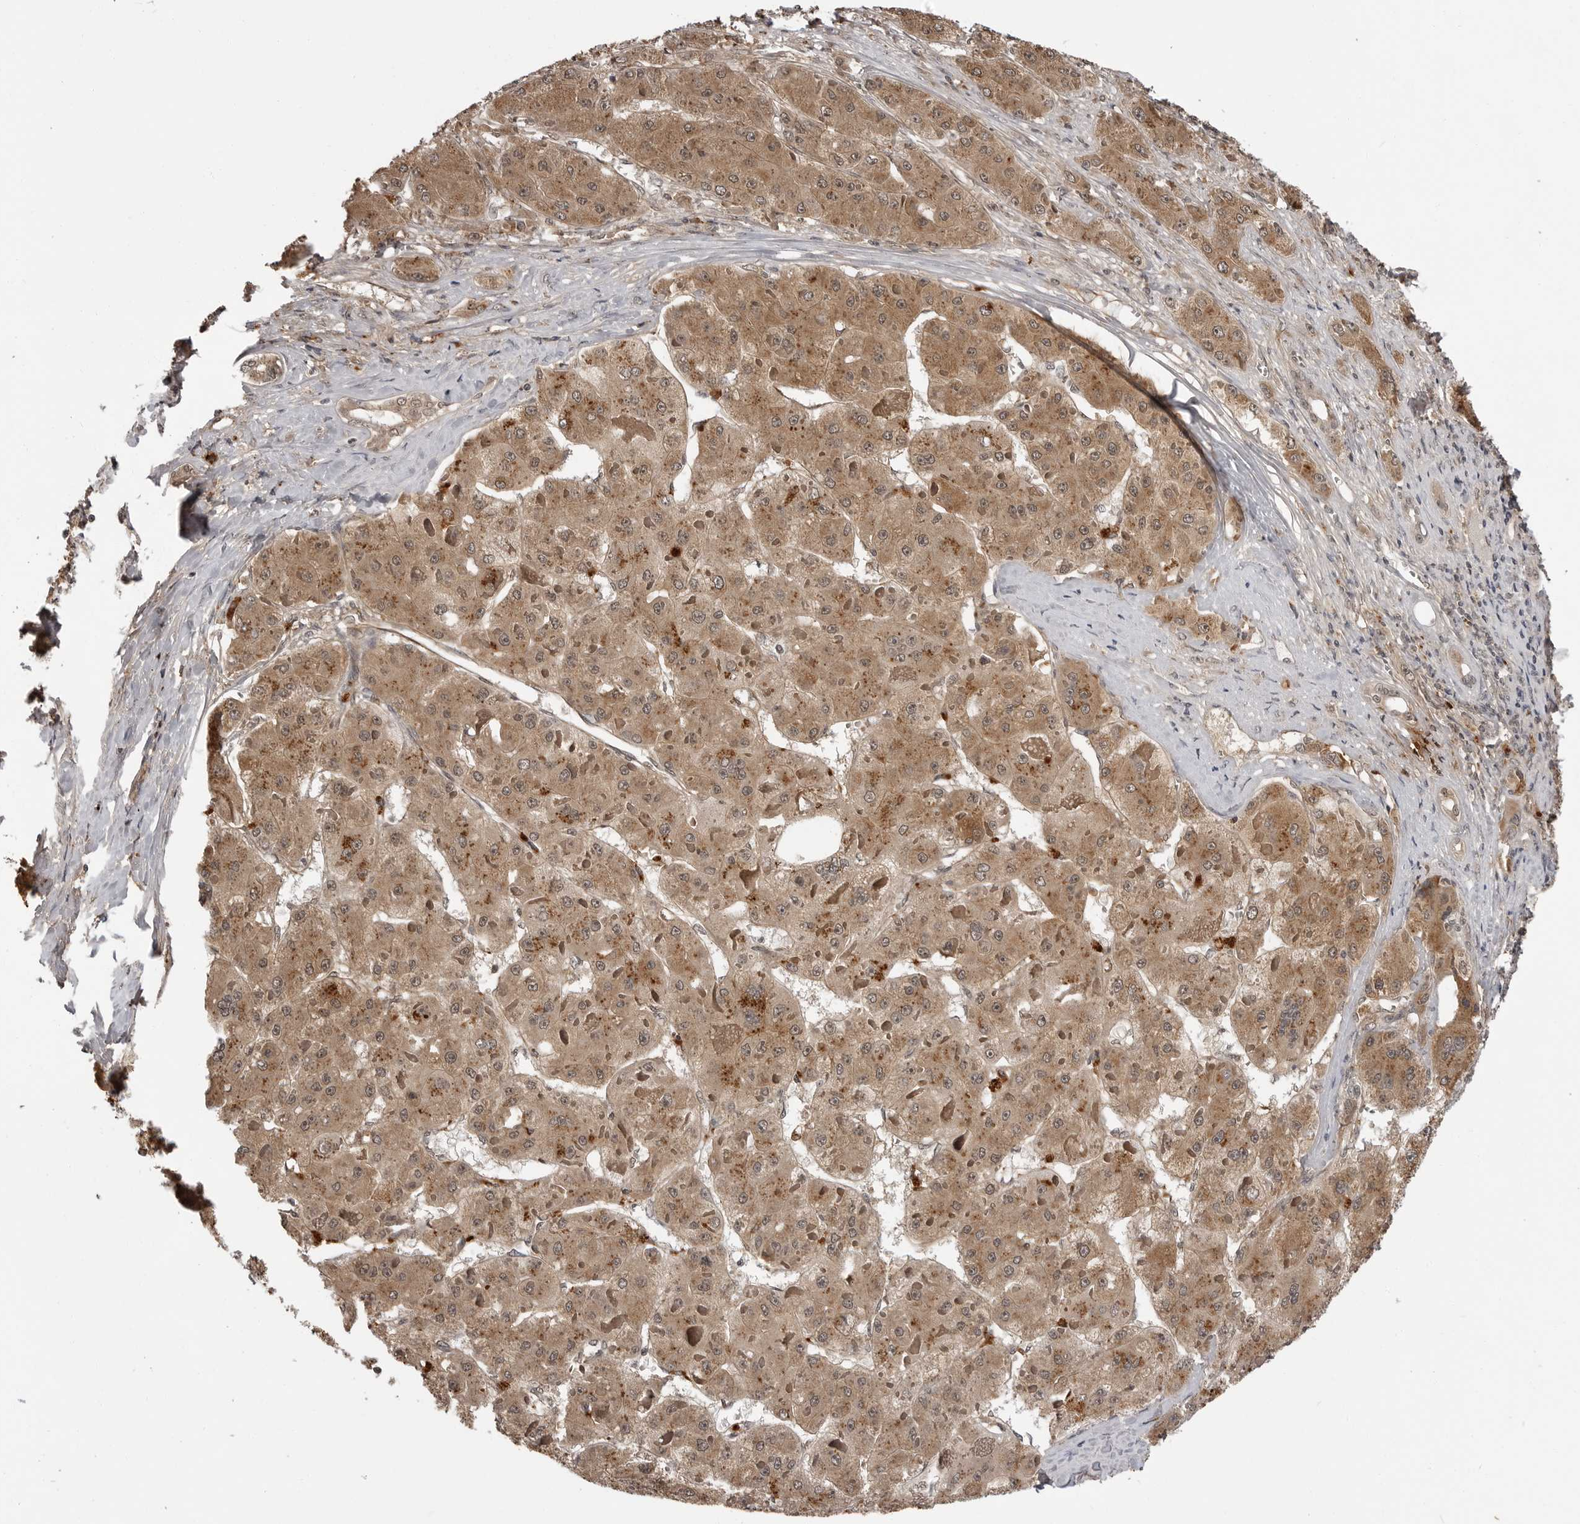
{"staining": {"intensity": "moderate", "quantity": ">75%", "location": "cytoplasmic/membranous,nuclear"}, "tissue": "liver cancer", "cell_type": "Tumor cells", "image_type": "cancer", "snomed": [{"axis": "morphology", "description": "Carcinoma, Hepatocellular, NOS"}, {"axis": "topography", "description": "Liver"}], "caption": "IHC photomicrograph of hepatocellular carcinoma (liver) stained for a protein (brown), which demonstrates medium levels of moderate cytoplasmic/membranous and nuclear staining in approximately >75% of tumor cells.", "gene": "IL24", "patient": {"sex": "female", "age": 73}}